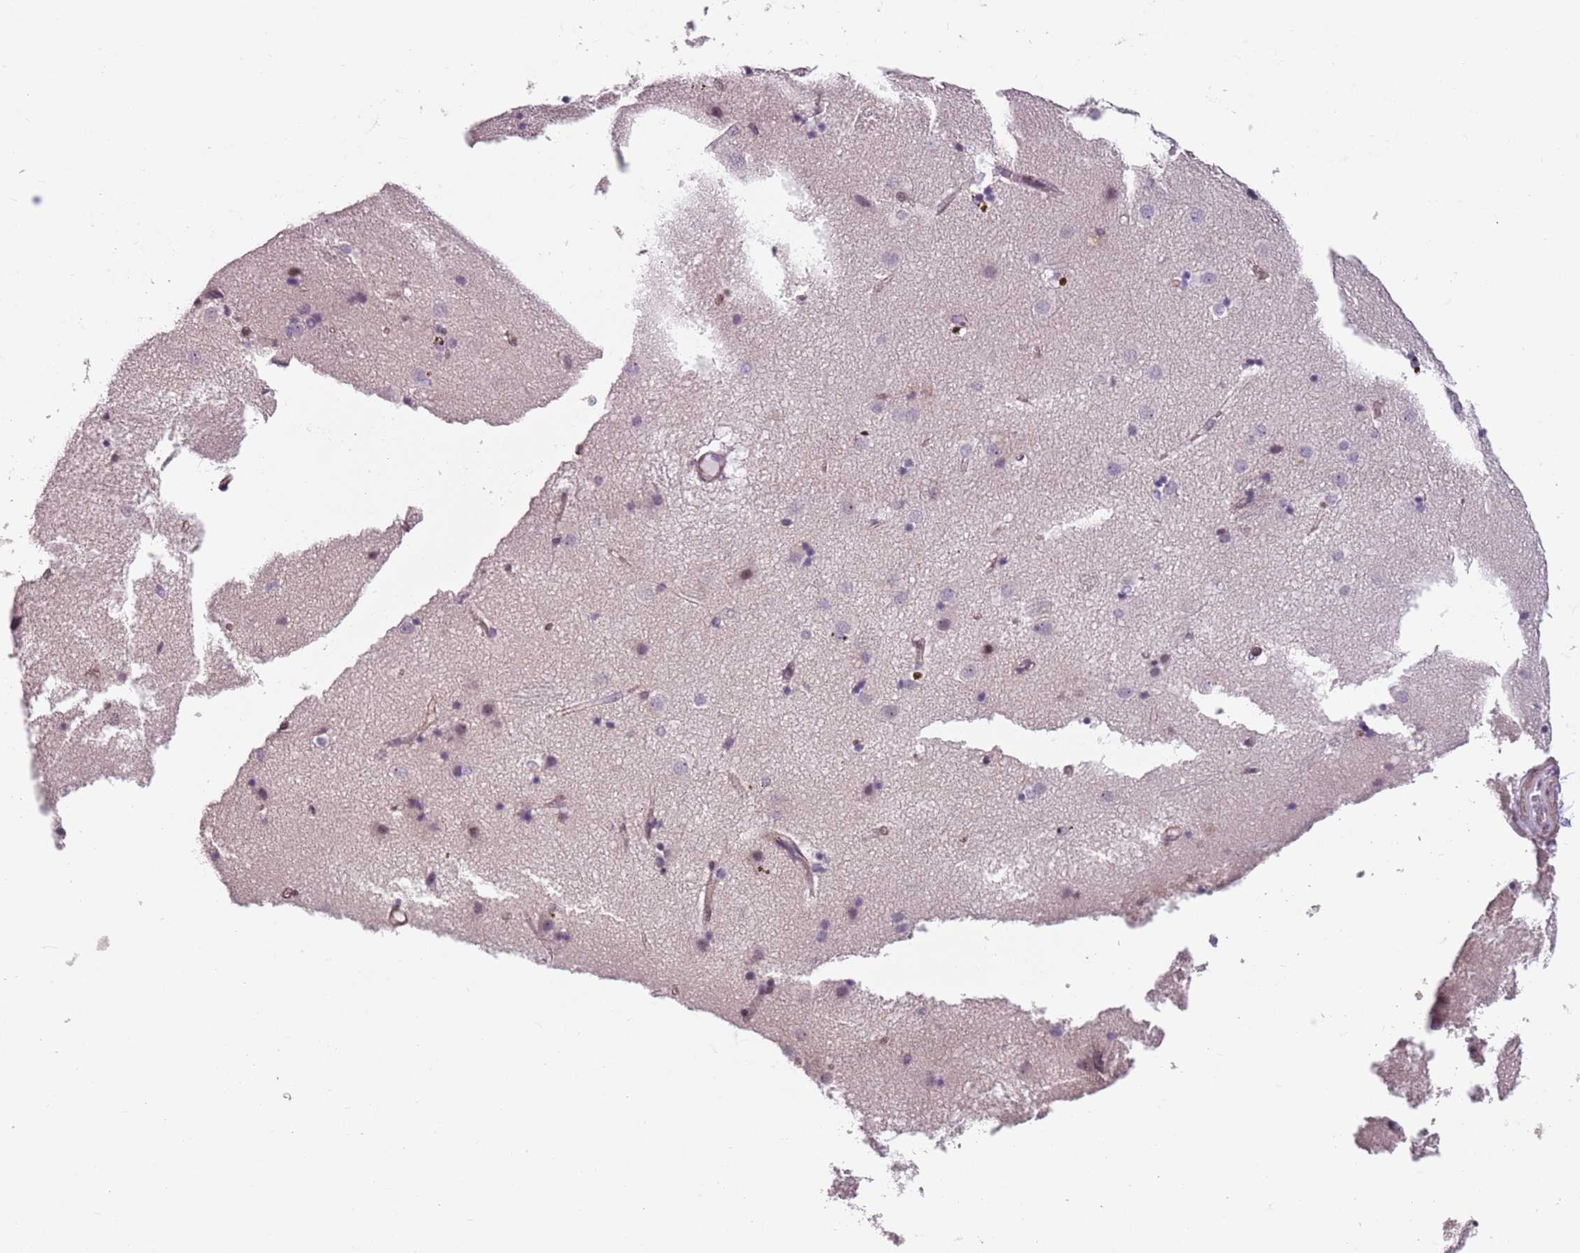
{"staining": {"intensity": "weak", "quantity": "<25%", "location": "nuclear"}, "tissue": "caudate", "cell_type": "Glial cells", "image_type": "normal", "snomed": [{"axis": "morphology", "description": "Normal tissue, NOS"}, {"axis": "topography", "description": "Lateral ventricle wall"}], "caption": "High magnification brightfield microscopy of normal caudate stained with DAB (brown) and counterstained with hematoxylin (blue): glial cells show no significant staining.", "gene": "TMC4", "patient": {"sex": "male", "age": 70}}